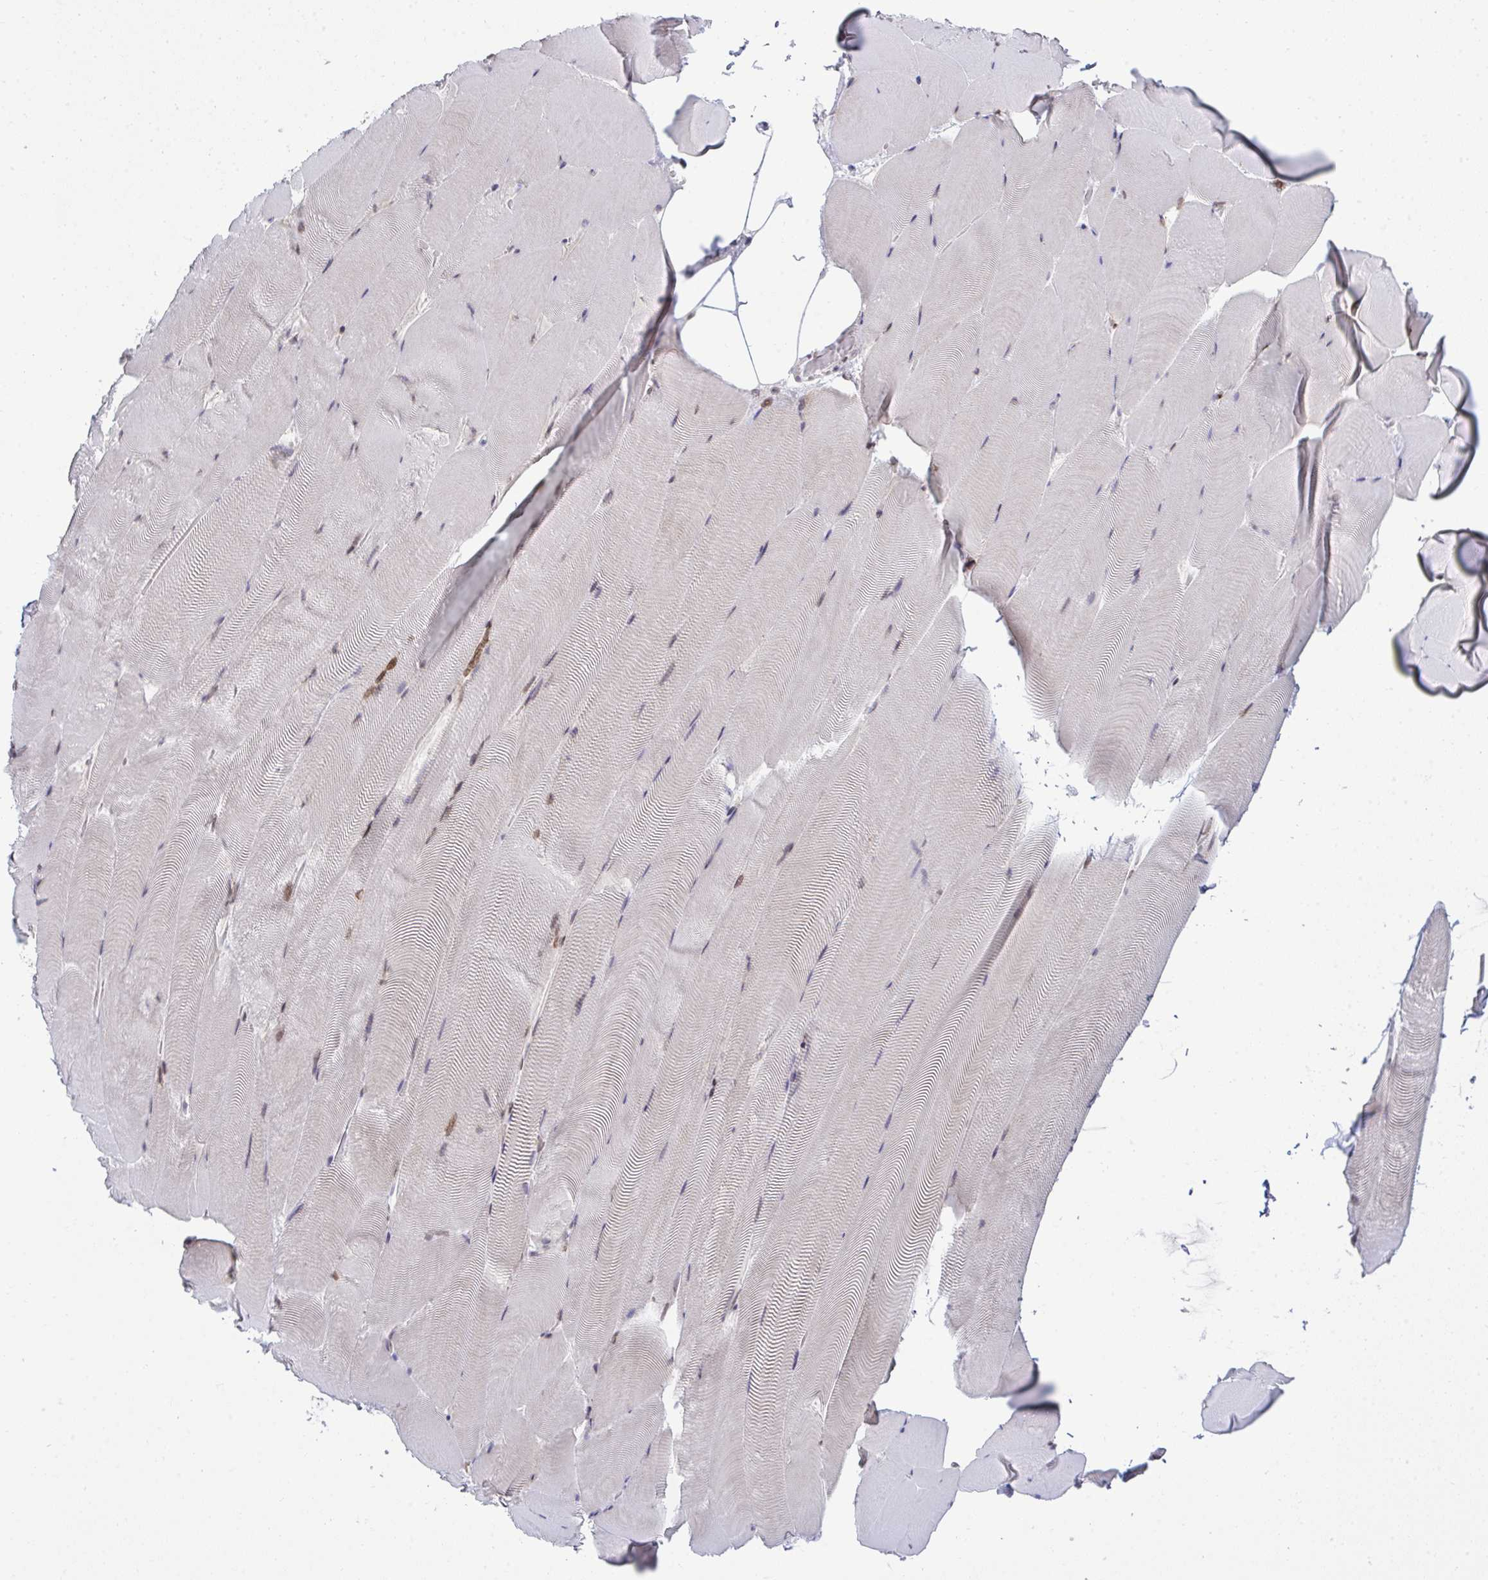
{"staining": {"intensity": "moderate", "quantity": ">75%", "location": "cytoplasmic/membranous,nuclear"}, "tissue": "skeletal muscle", "cell_type": "Myocytes", "image_type": "normal", "snomed": [{"axis": "morphology", "description": "Normal tissue, NOS"}, {"axis": "topography", "description": "Skeletal muscle"}], "caption": "Immunohistochemistry of unremarkable skeletal muscle shows medium levels of moderate cytoplasmic/membranous,nuclear expression in approximately >75% of myocytes.", "gene": "RANBP2", "patient": {"sex": "female", "age": 64}}